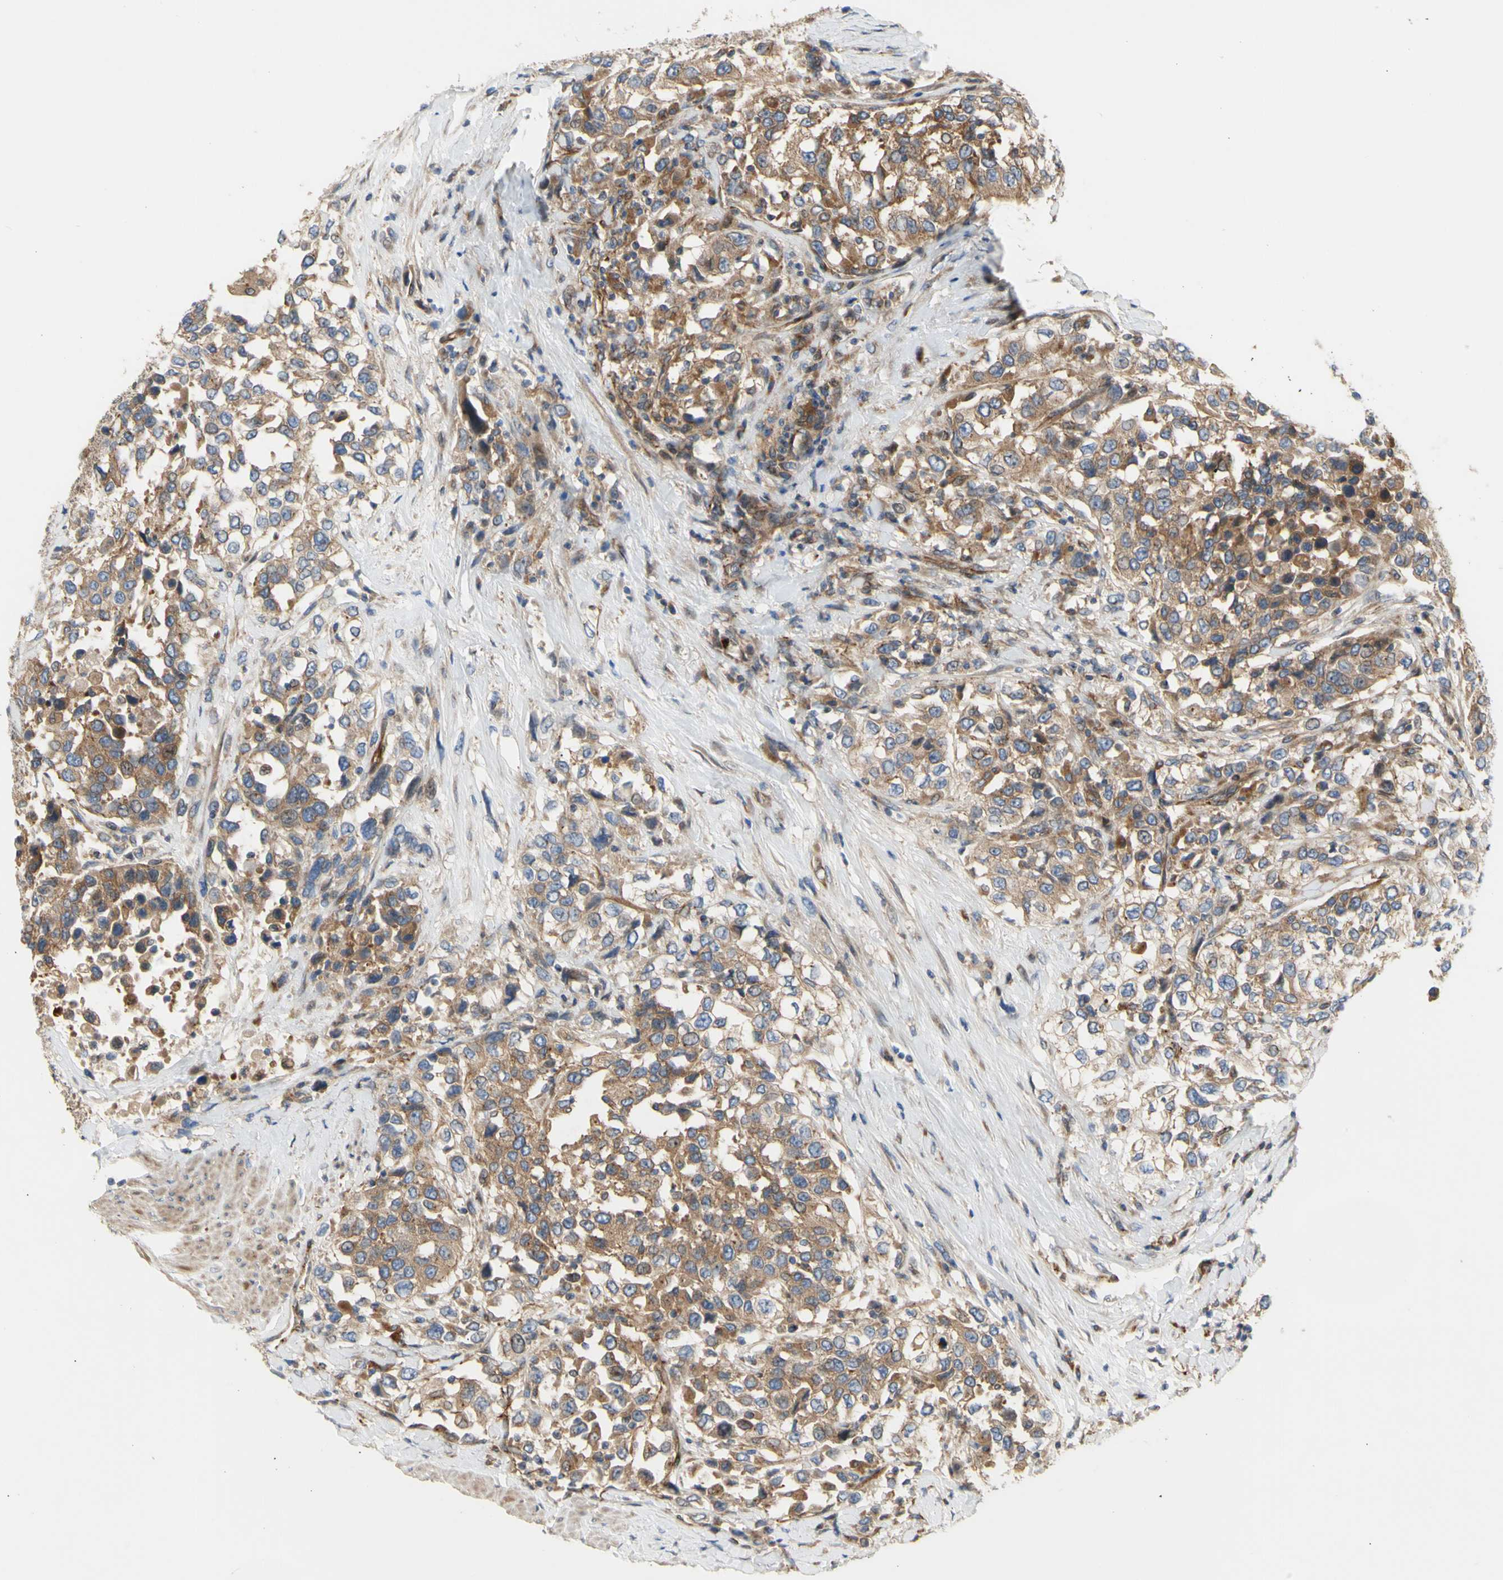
{"staining": {"intensity": "moderate", "quantity": ">75%", "location": "cytoplasmic/membranous"}, "tissue": "urothelial cancer", "cell_type": "Tumor cells", "image_type": "cancer", "snomed": [{"axis": "morphology", "description": "Urothelial carcinoma, High grade"}, {"axis": "topography", "description": "Urinary bladder"}], "caption": "High-power microscopy captured an immunohistochemistry histopathology image of urothelial carcinoma (high-grade), revealing moderate cytoplasmic/membranous staining in about >75% of tumor cells. The protein of interest is shown in brown color, while the nuclei are stained blue.", "gene": "TUBG2", "patient": {"sex": "female", "age": 80}}